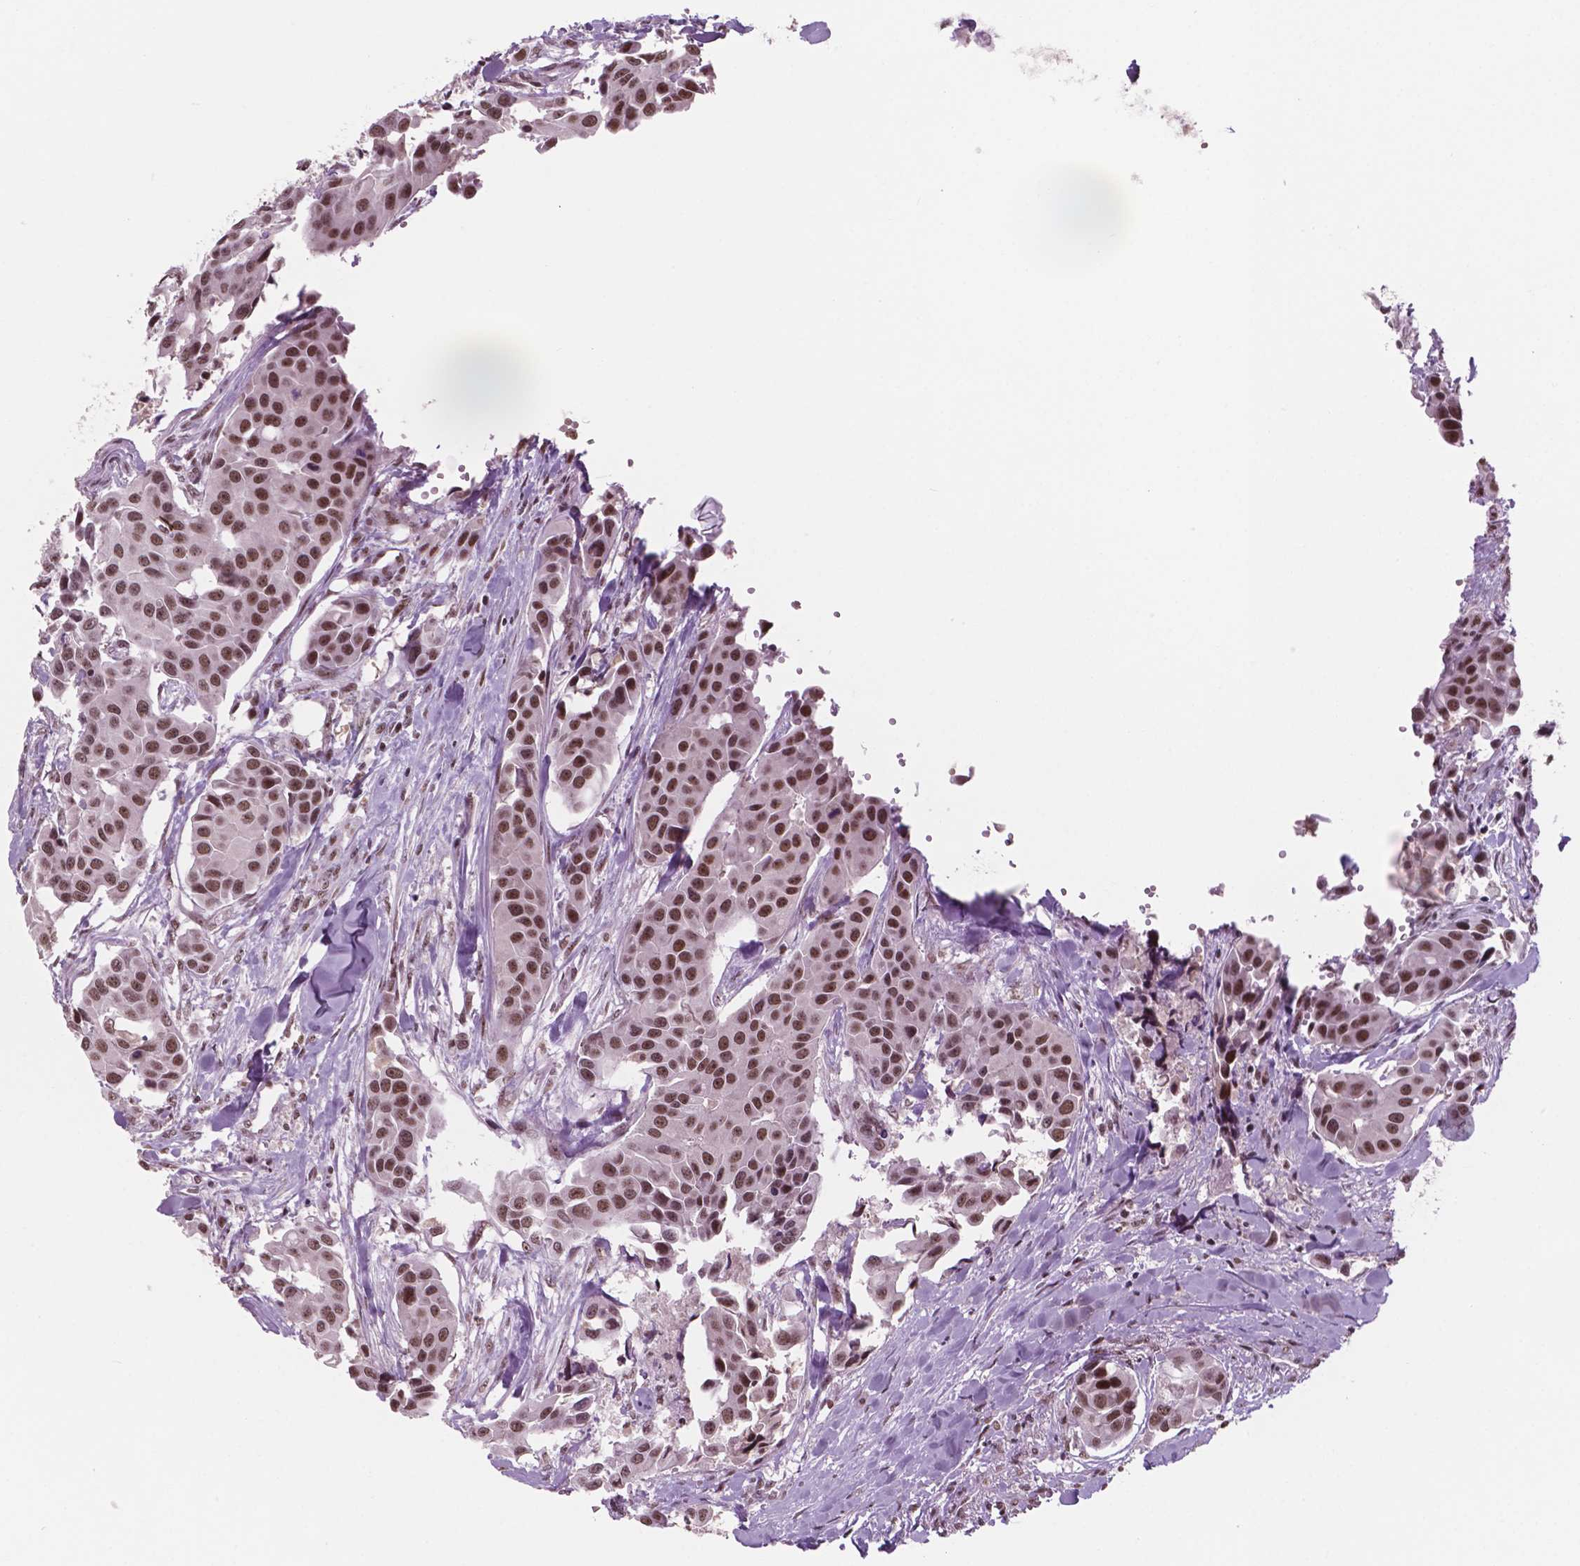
{"staining": {"intensity": "strong", "quantity": ">75%", "location": "nuclear"}, "tissue": "head and neck cancer", "cell_type": "Tumor cells", "image_type": "cancer", "snomed": [{"axis": "morphology", "description": "Adenocarcinoma, NOS"}, {"axis": "topography", "description": "Head-Neck"}], "caption": "An image of human head and neck cancer stained for a protein reveals strong nuclear brown staining in tumor cells.", "gene": "POLR2E", "patient": {"sex": "male", "age": 76}}